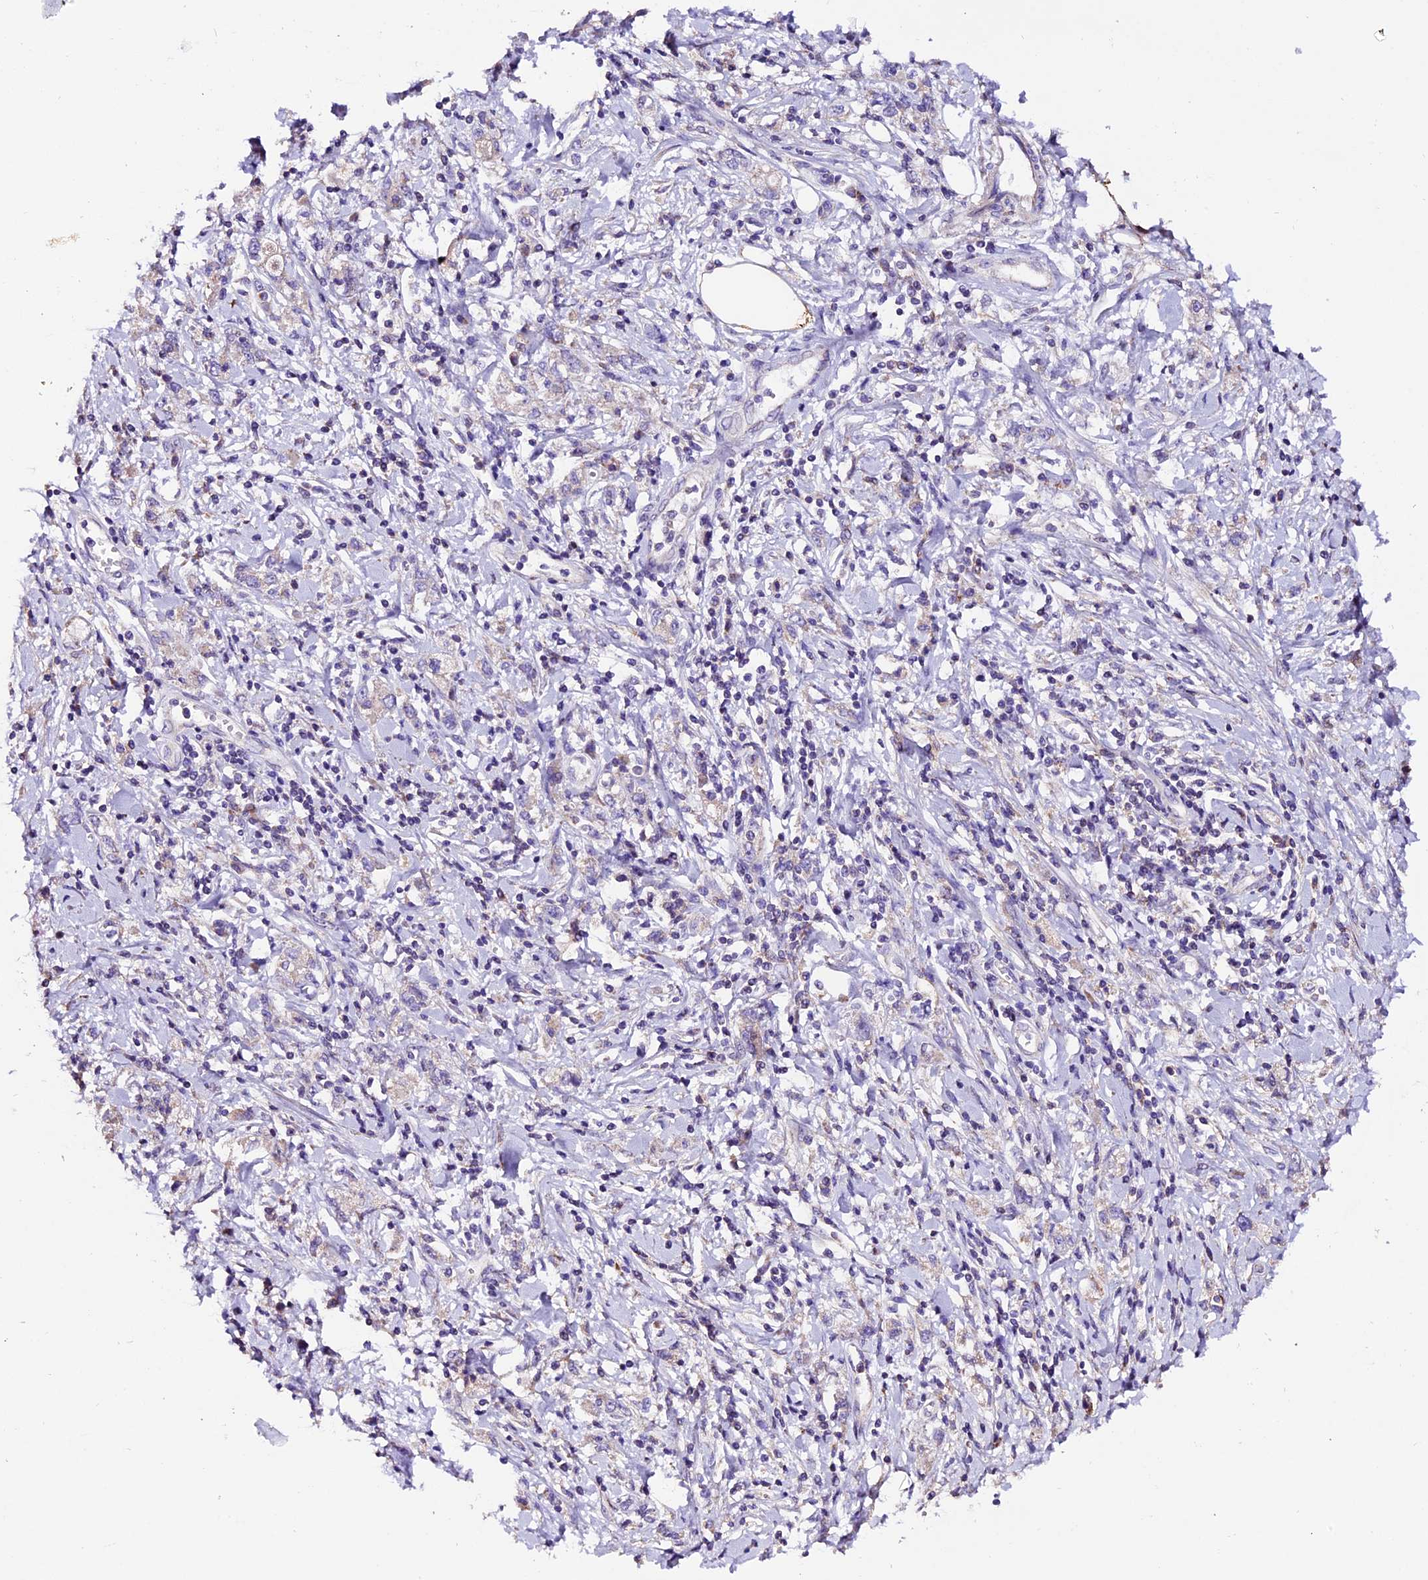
{"staining": {"intensity": "negative", "quantity": "none", "location": "none"}, "tissue": "stomach cancer", "cell_type": "Tumor cells", "image_type": "cancer", "snomed": [{"axis": "morphology", "description": "Adenocarcinoma, NOS"}, {"axis": "topography", "description": "Stomach"}], "caption": "IHC micrograph of neoplastic tissue: stomach cancer stained with DAB reveals no significant protein positivity in tumor cells.", "gene": "DDX28", "patient": {"sex": "female", "age": 76}}